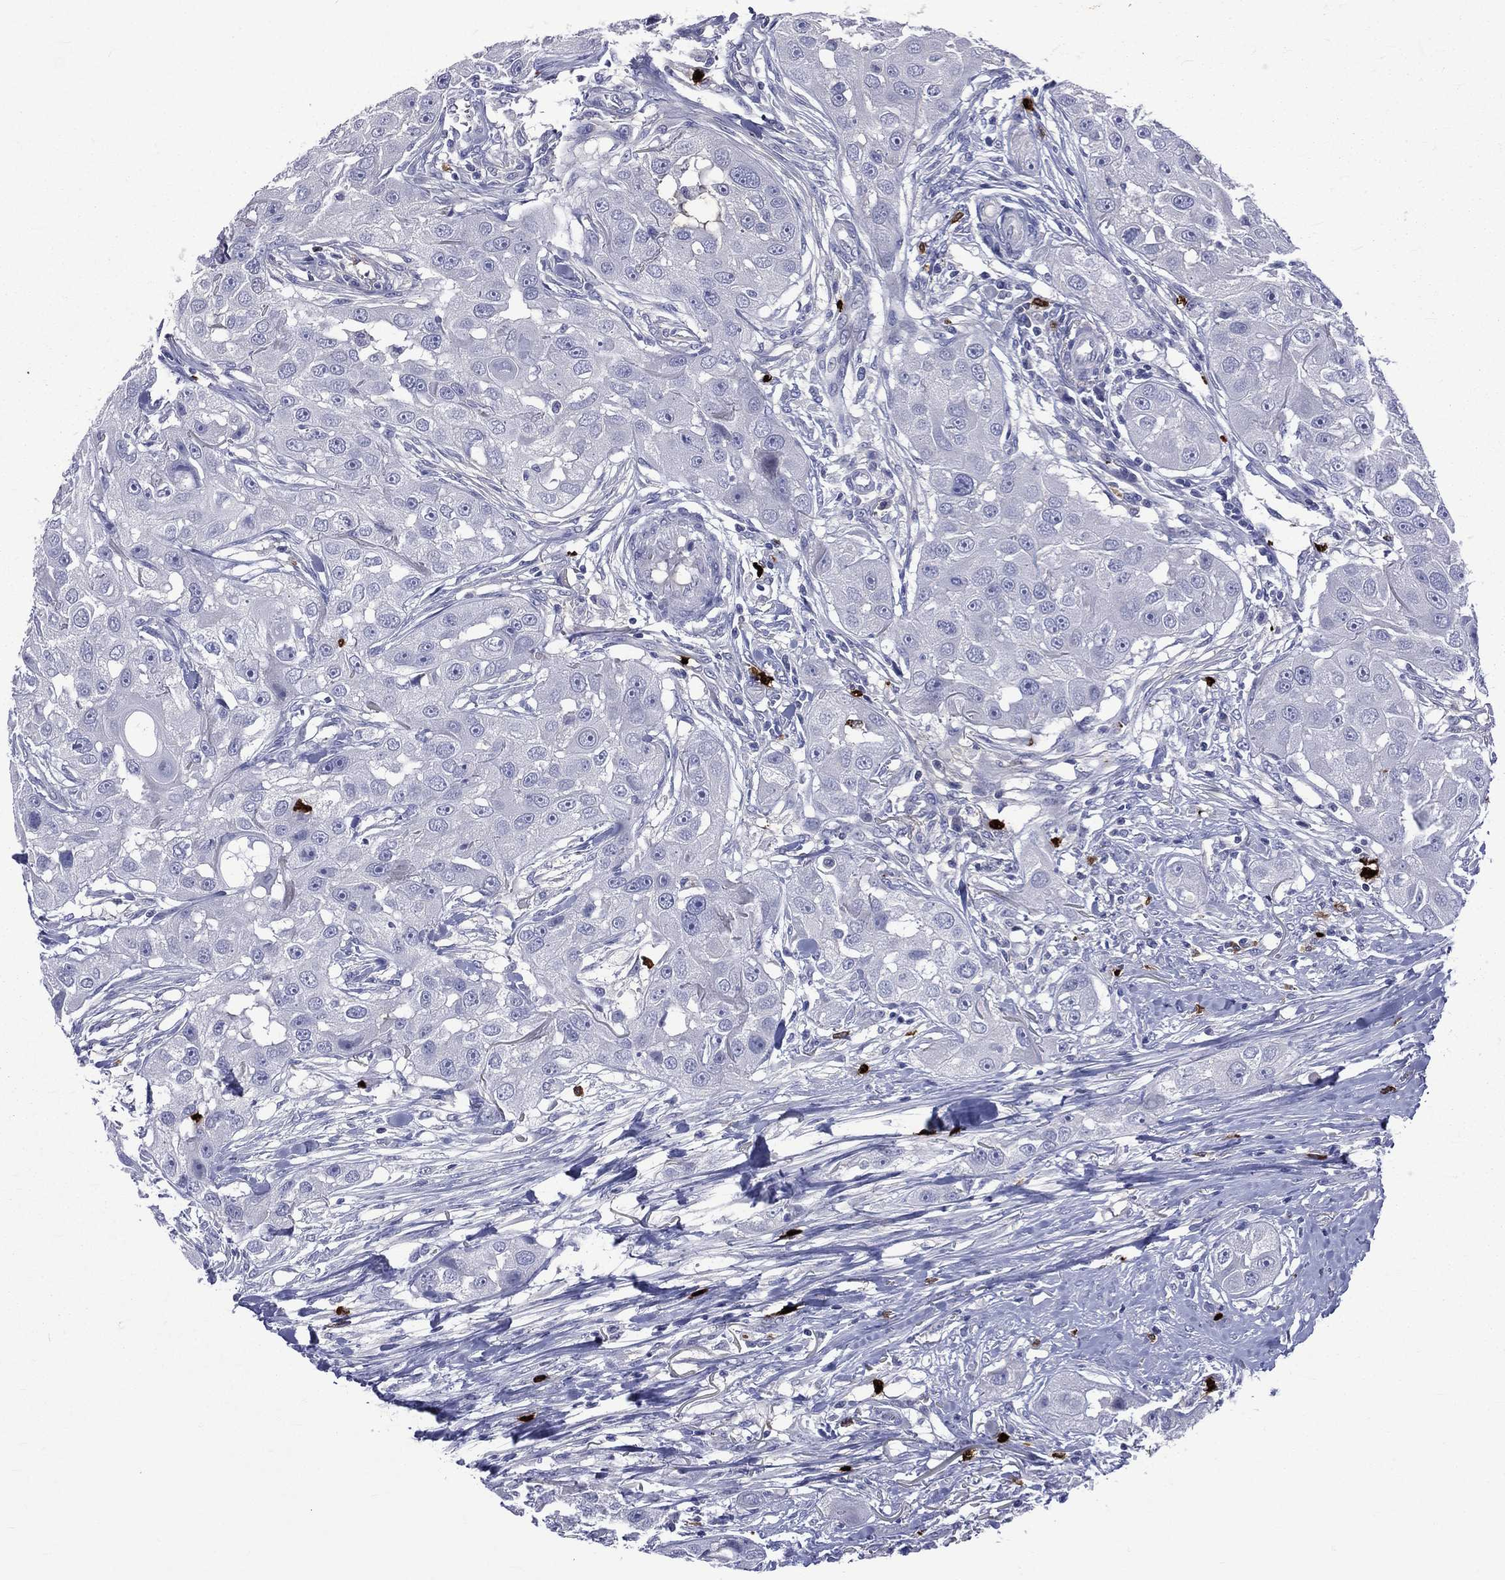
{"staining": {"intensity": "negative", "quantity": "none", "location": "none"}, "tissue": "head and neck cancer", "cell_type": "Tumor cells", "image_type": "cancer", "snomed": [{"axis": "morphology", "description": "Squamous cell carcinoma, NOS"}, {"axis": "topography", "description": "Head-Neck"}], "caption": "The immunohistochemistry (IHC) photomicrograph has no significant expression in tumor cells of squamous cell carcinoma (head and neck) tissue. Brightfield microscopy of immunohistochemistry stained with DAB (brown) and hematoxylin (blue), captured at high magnification.", "gene": "ELANE", "patient": {"sex": "male", "age": 51}}